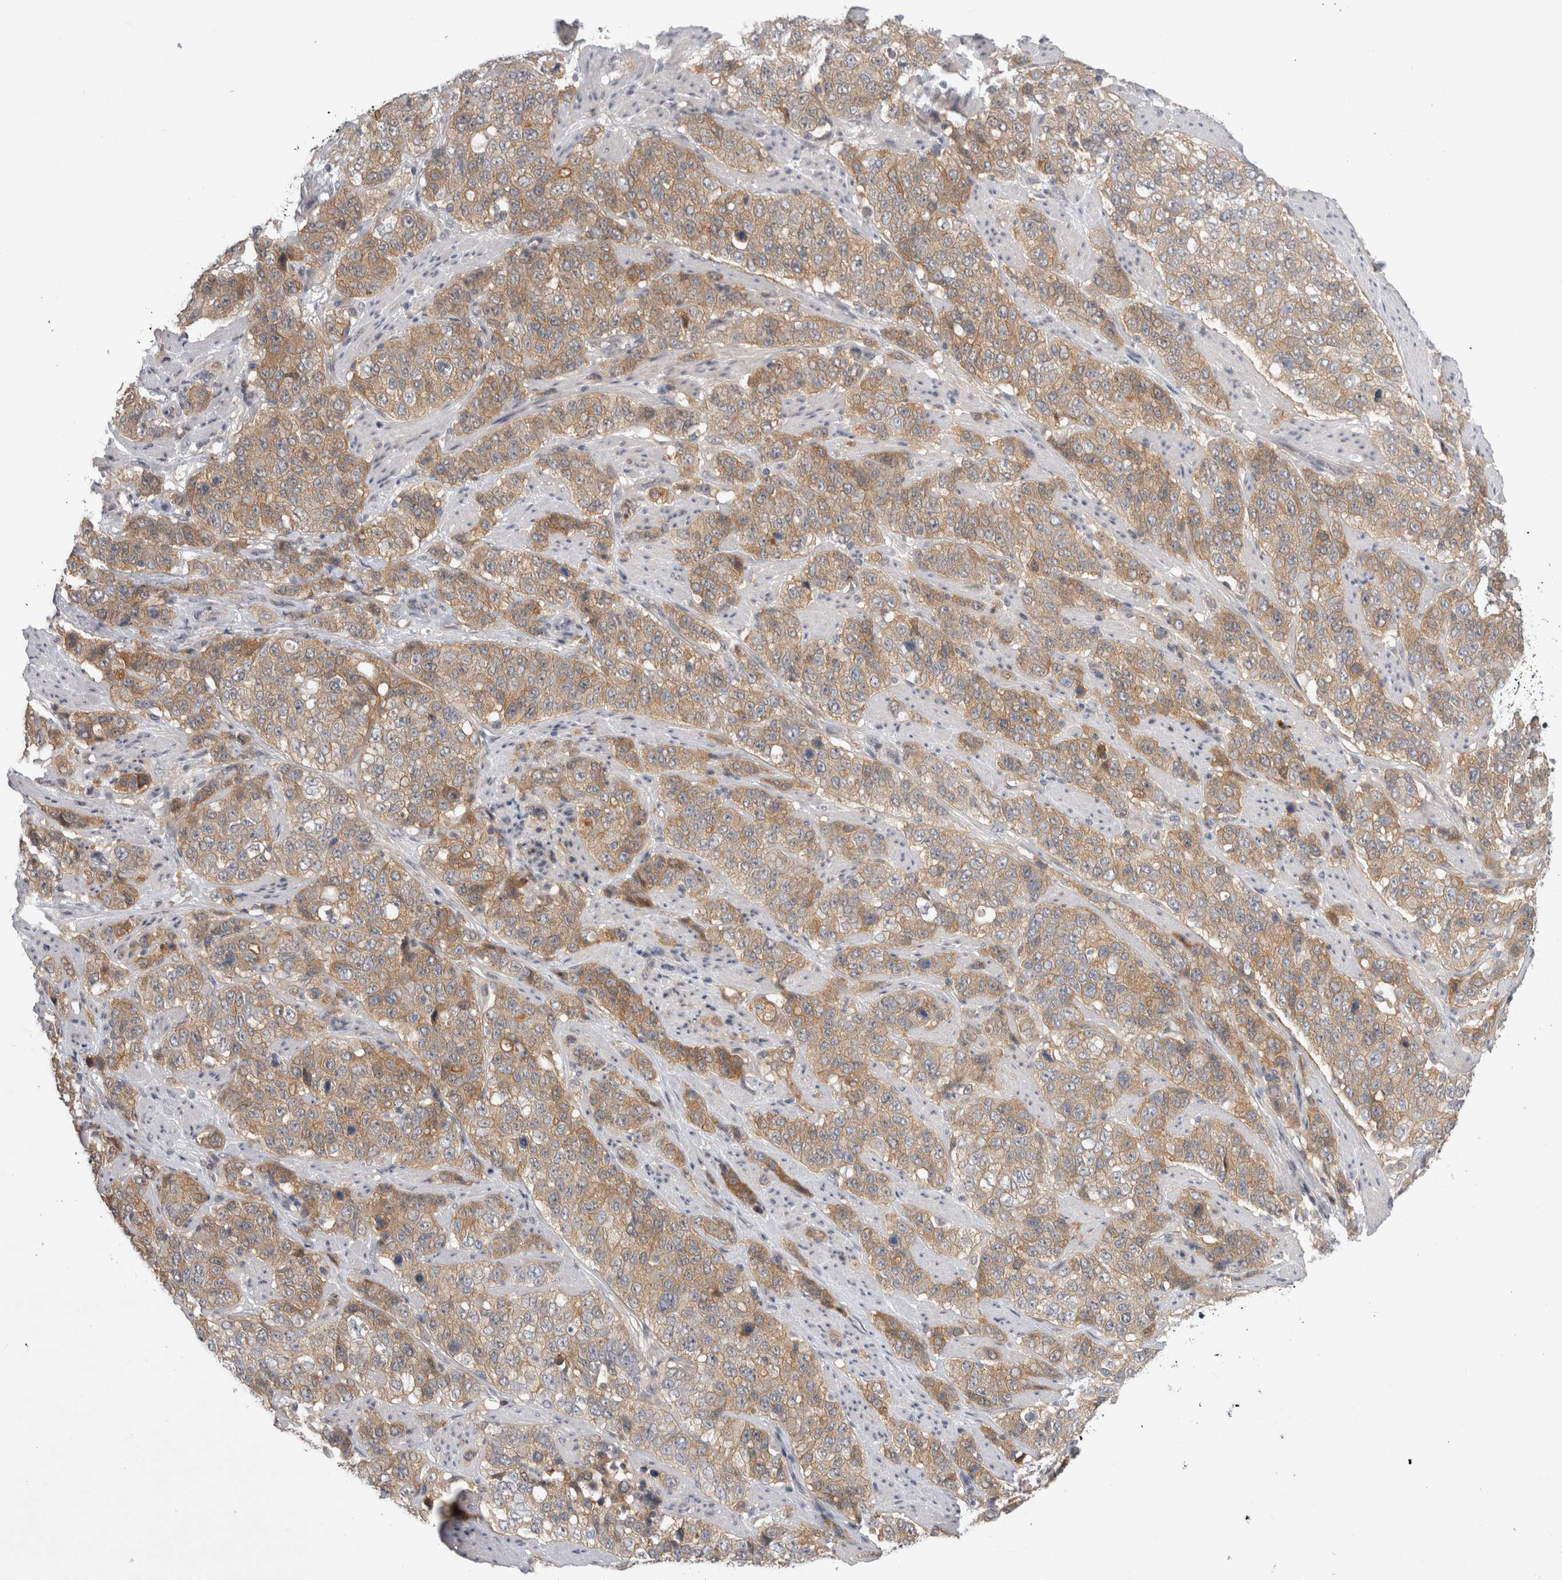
{"staining": {"intensity": "moderate", "quantity": ">75%", "location": "cytoplasmic/membranous"}, "tissue": "stomach cancer", "cell_type": "Tumor cells", "image_type": "cancer", "snomed": [{"axis": "morphology", "description": "Adenocarcinoma, NOS"}, {"axis": "topography", "description": "Stomach"}], "caption": "Immunohistochemistry micrograph of adenocarcinoma (stomach) stained for a protein (brown), which displays medium levels of moderate cytoplasmic/membranous staining in approximately >75% of tumor cells.", "gene": "CERS3", "patient": {"sex": "male", "age": 48}}